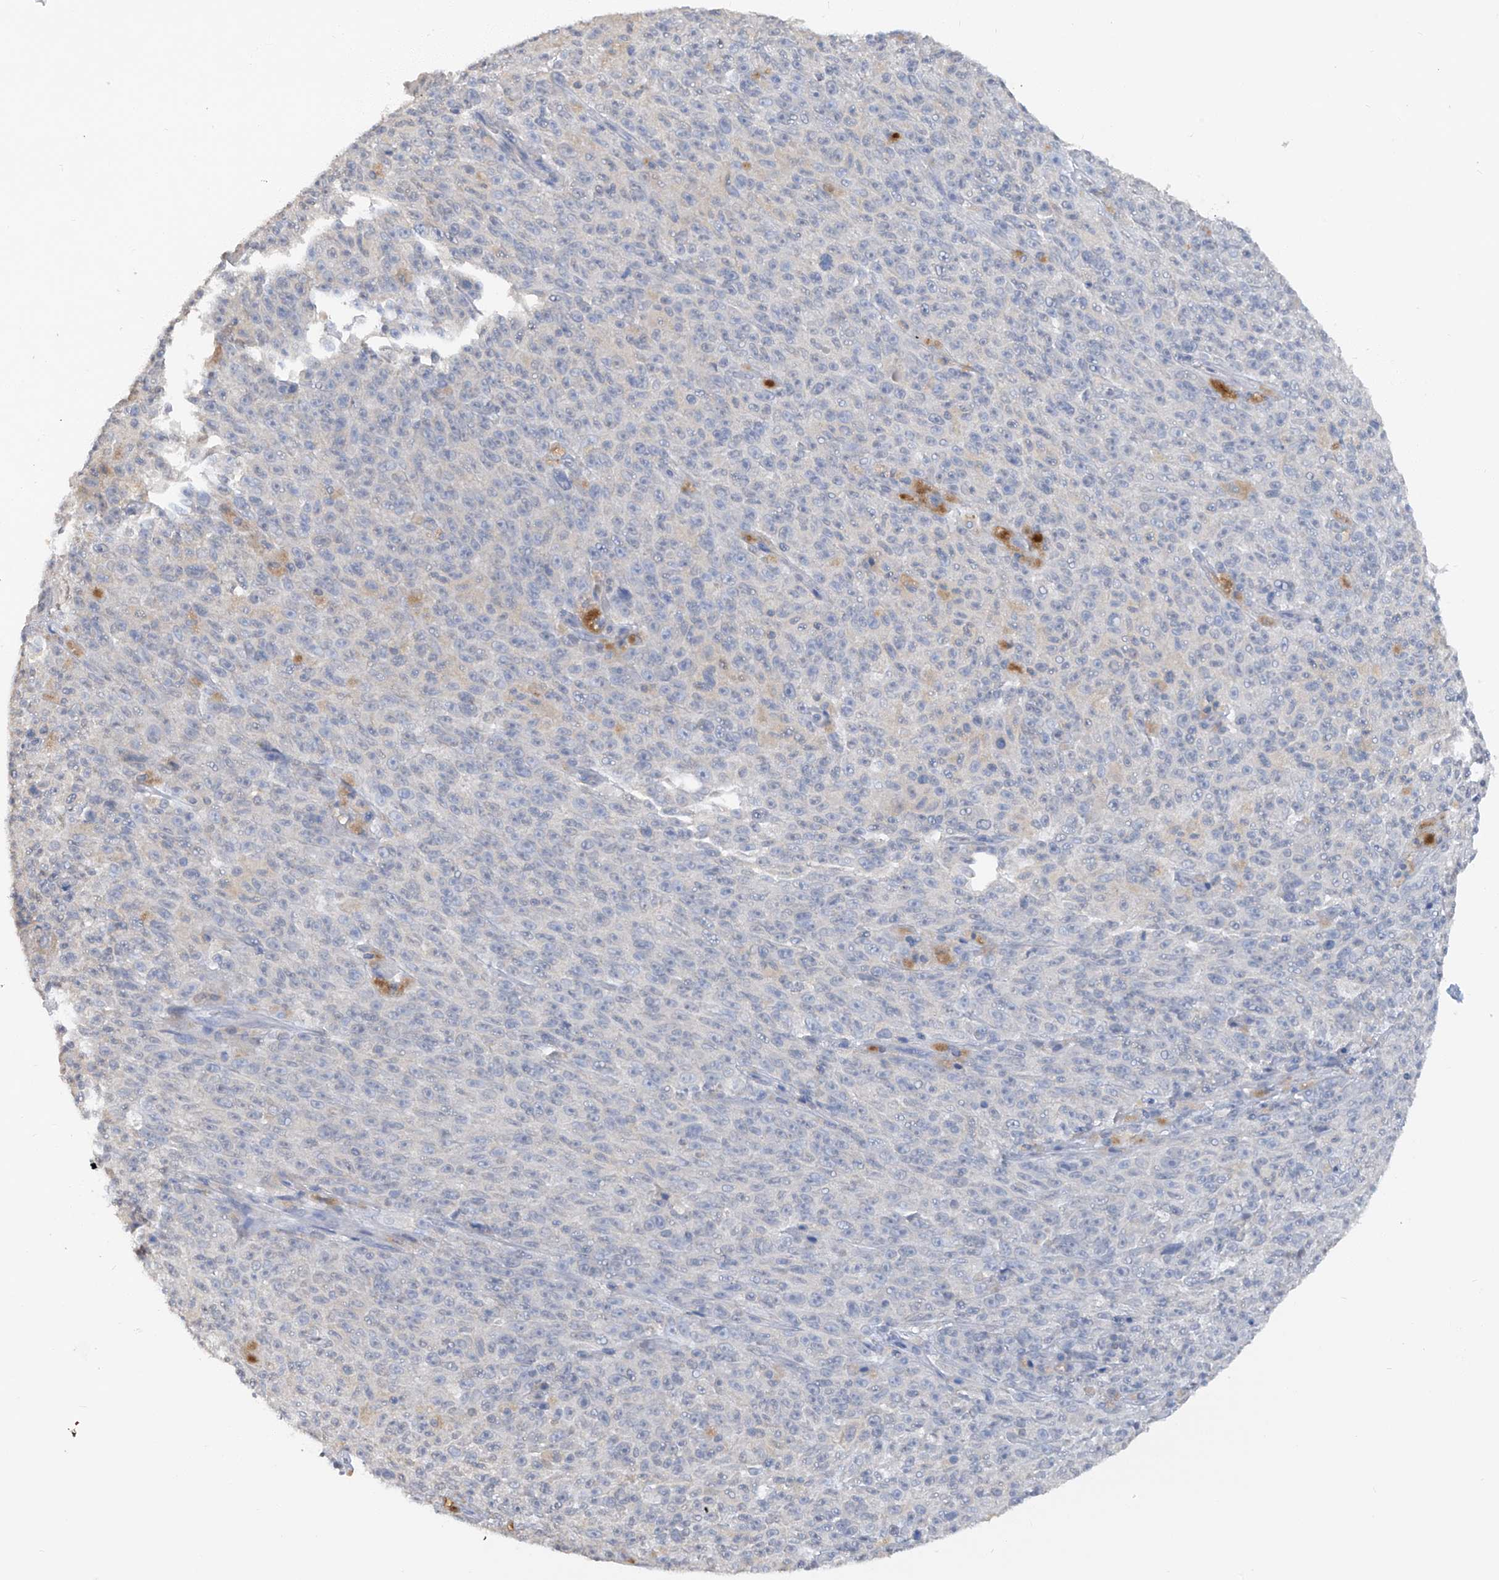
{"staining": {"intensity": "negative", "quantity": "none", "location": "none"}, "tissue": "melanoma", "cell_type": "Tumor cells", "image_type": "cancer", "snomed": [{"axis": "morphology", "description": "Malignant melanoma, NOS"}, {"axis": "topography", "description": "Skin"}], "caption": "IHC of human malignant melanoma demonstrates no staining in tumor cells. Brightfield microscopy of immunohistochemistry stained with DAB (brown) and hematoxylin (blue), captured at high magnification.", "gene": "HAS3", "patient": {"sex": "female", "age": 82}}